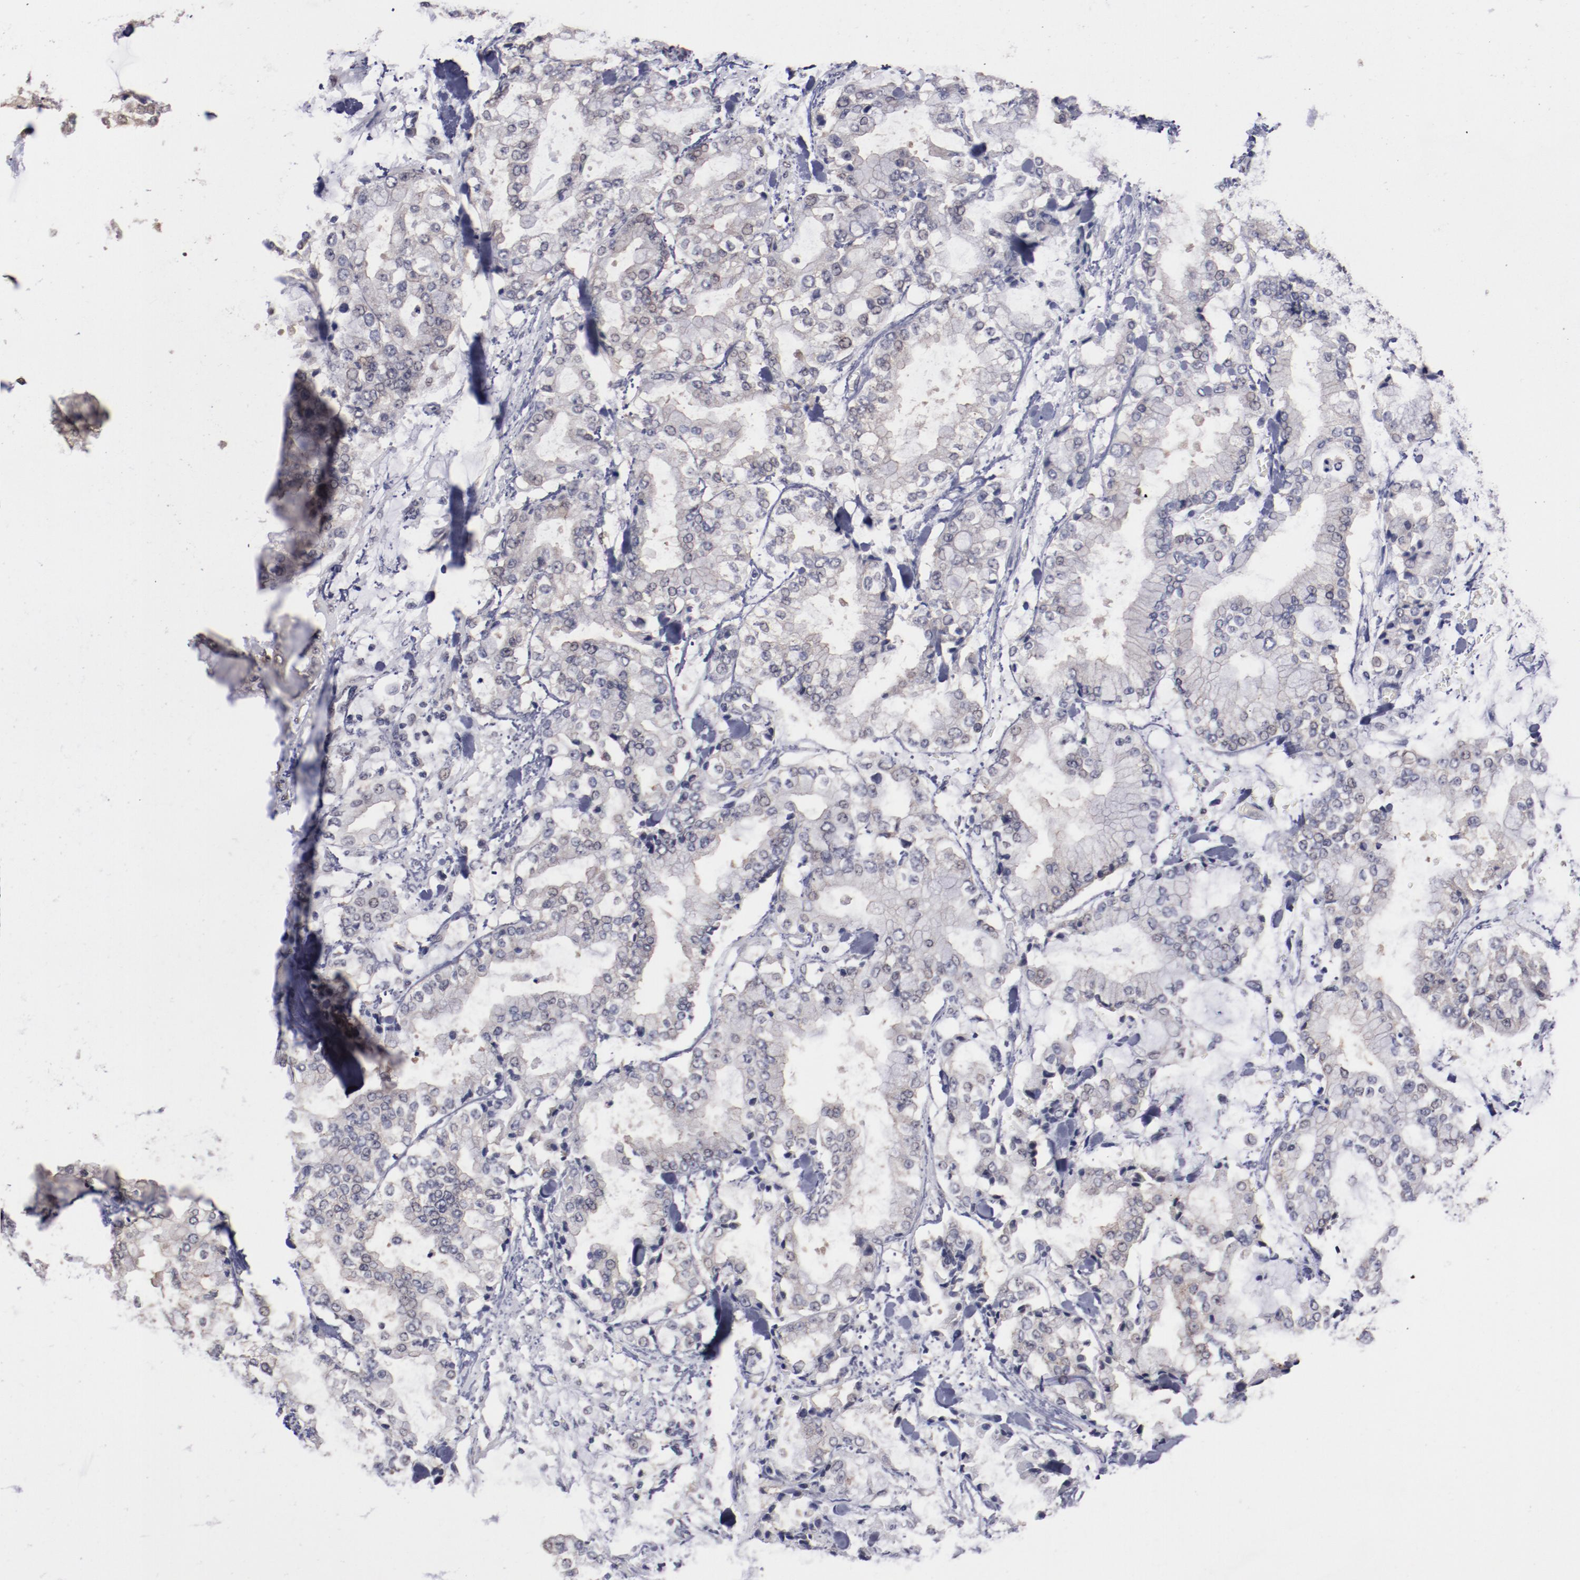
{"staining": {"intensity": "weak", "quantity": "<25%", "location": "nuclear"}, "tissue": "stomach cancer", "cell_type": "Tumor cells", "image_type": "cancer", "snomed": [{"axis": "morphology", "description": "Normal tissue, NOS"}, {"axis": "morphology", "description": "Adenocarcinoma, NOS"}, {"axis": "topography", "description": "Stomach, upper"}, {"axis": "topography", "description": "Stomach"}], "caption": "IHC image of human adenocarcinoma (stomach) stained for a protein (brown), which reveals no expression in tumor cells.", "gene": "ARNT", "patient": {"sex": "male", "age": 76}}